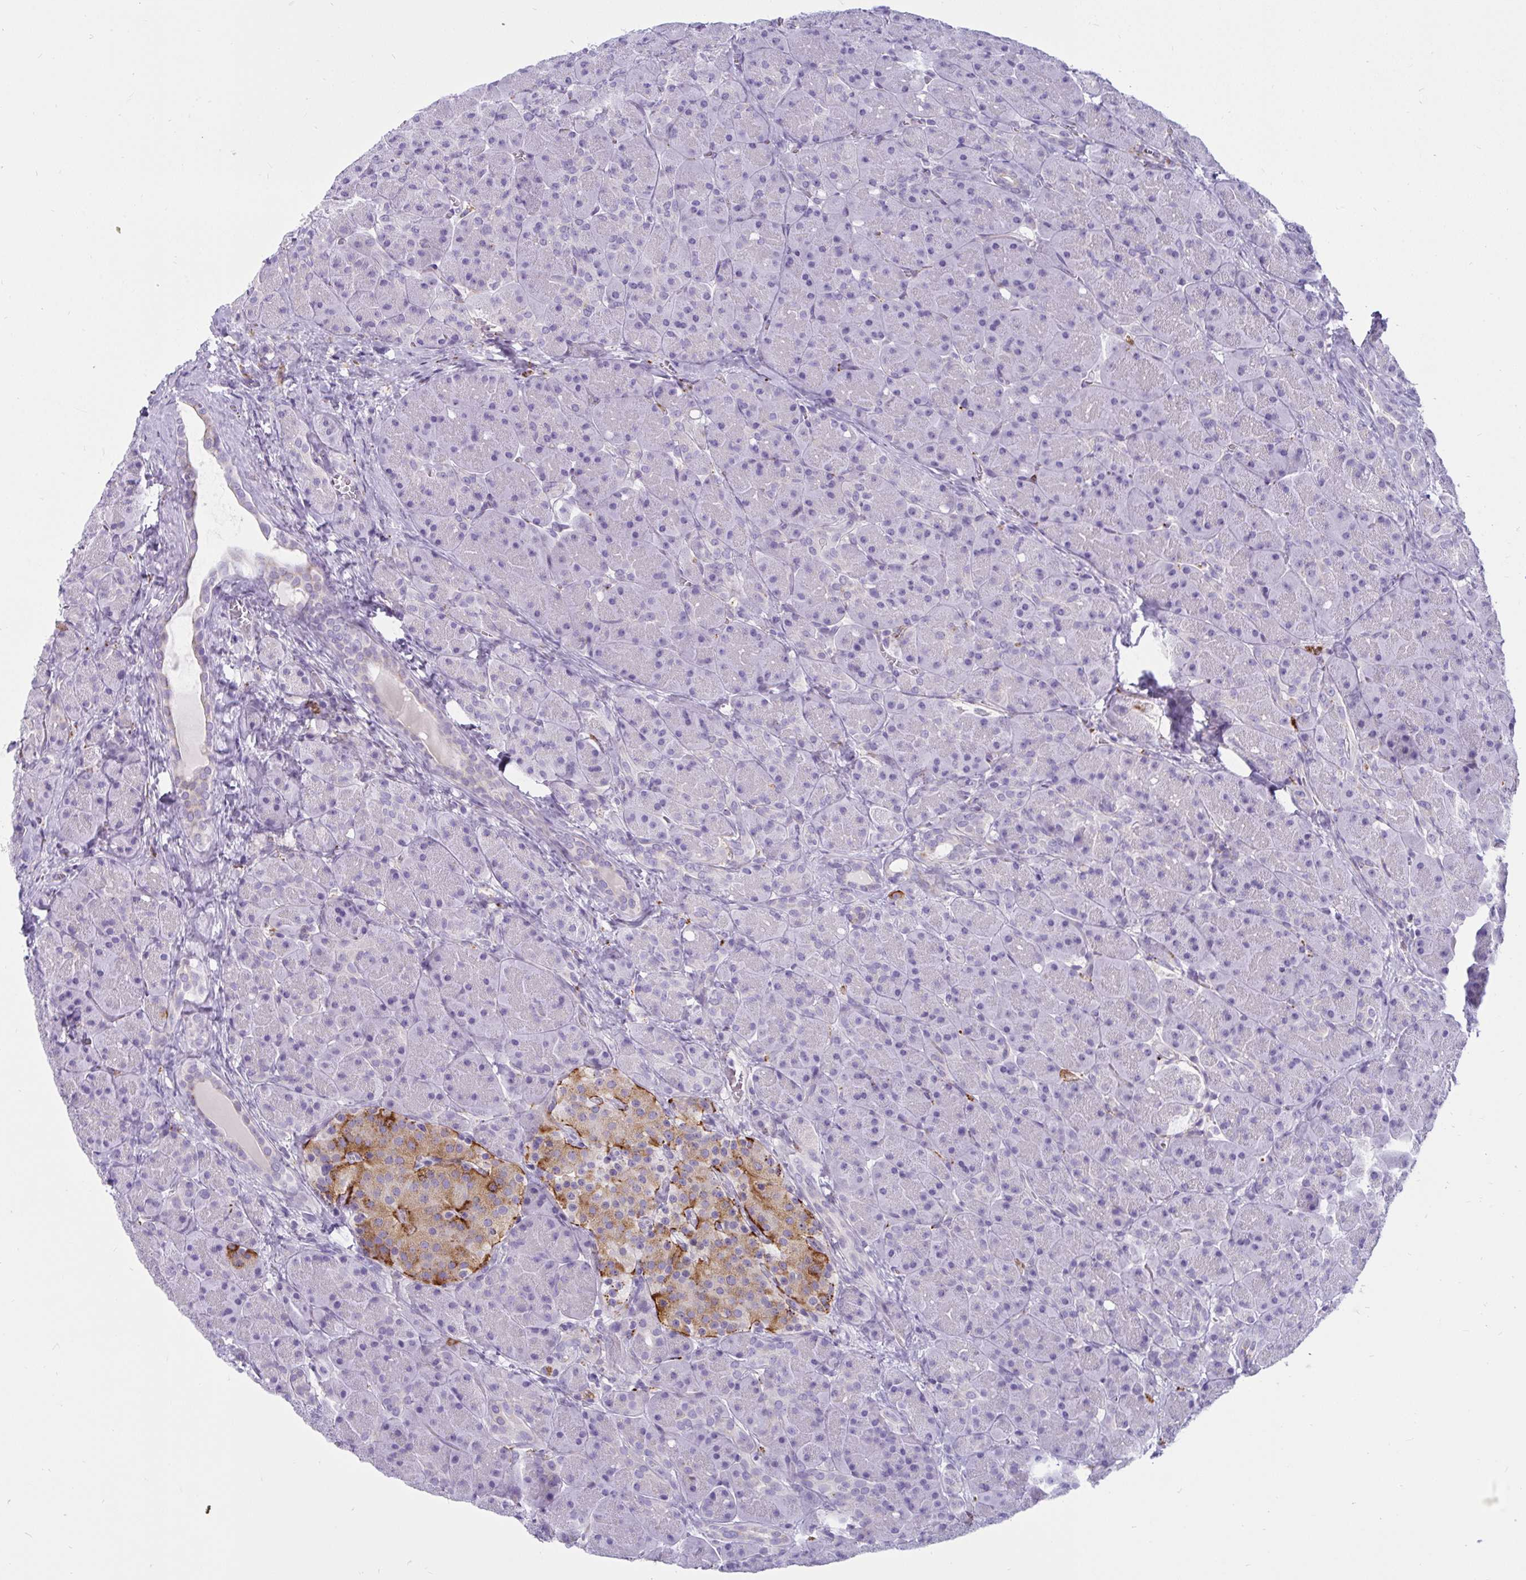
{"staining": {"intensity": "negative", "quantity": "none", "location": "none"}, "tissue": "pancreas", "cell_type": "Exocrine glandular cells", "image_type": "normal", "snomed": [{"axis": "morphology", "description": "Normal tissue, NOS"}, {"axis": "topography", "description": "Pancreas"}], "caption": "This is an immunohistochemistry (IHC) photomicrograph of benign human pancreas. There is no expression in exocrine glandular cells.", "gene": "CTSZ", "patient": {"sex": "male", "age": 55}}